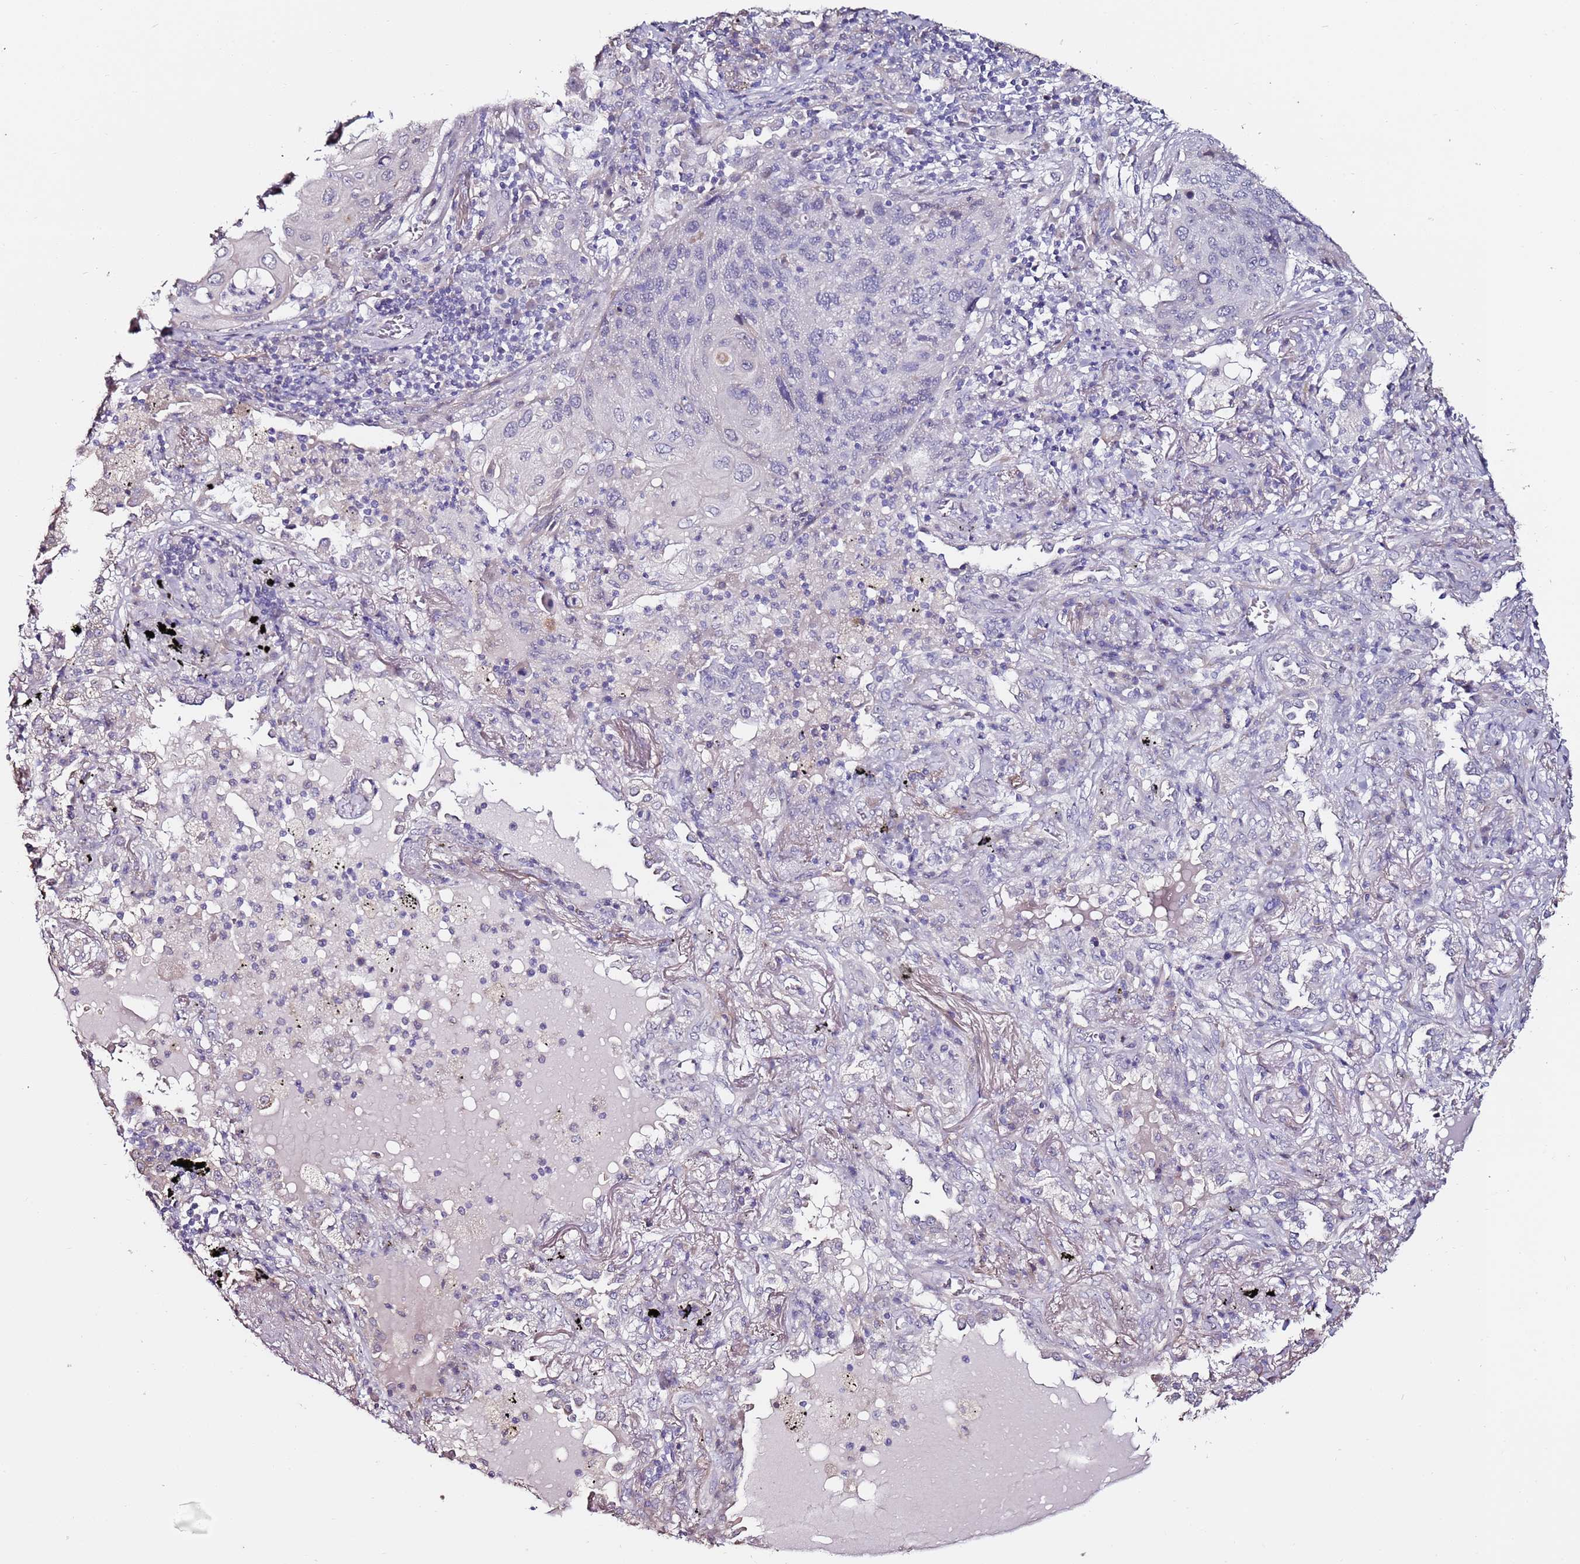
{"staining": {"intensity": "negative", "quantity": "none", "location": "none"}, "tissue": "lung cancer", "cell_type": "Tumor cells", "image_type": "cancer", "snomed": [{"axis": "morphology", "description": "Squamous cell carcinoma, NOS"}, {"axis": "topography", "description": "Lung"}], "caption": "Protein analysis of lung squamous cell carcinoma reveals no significant expression in tumor cells.", "gene": "C3orf80", "patient": {"sex": "female", "age": 63}}